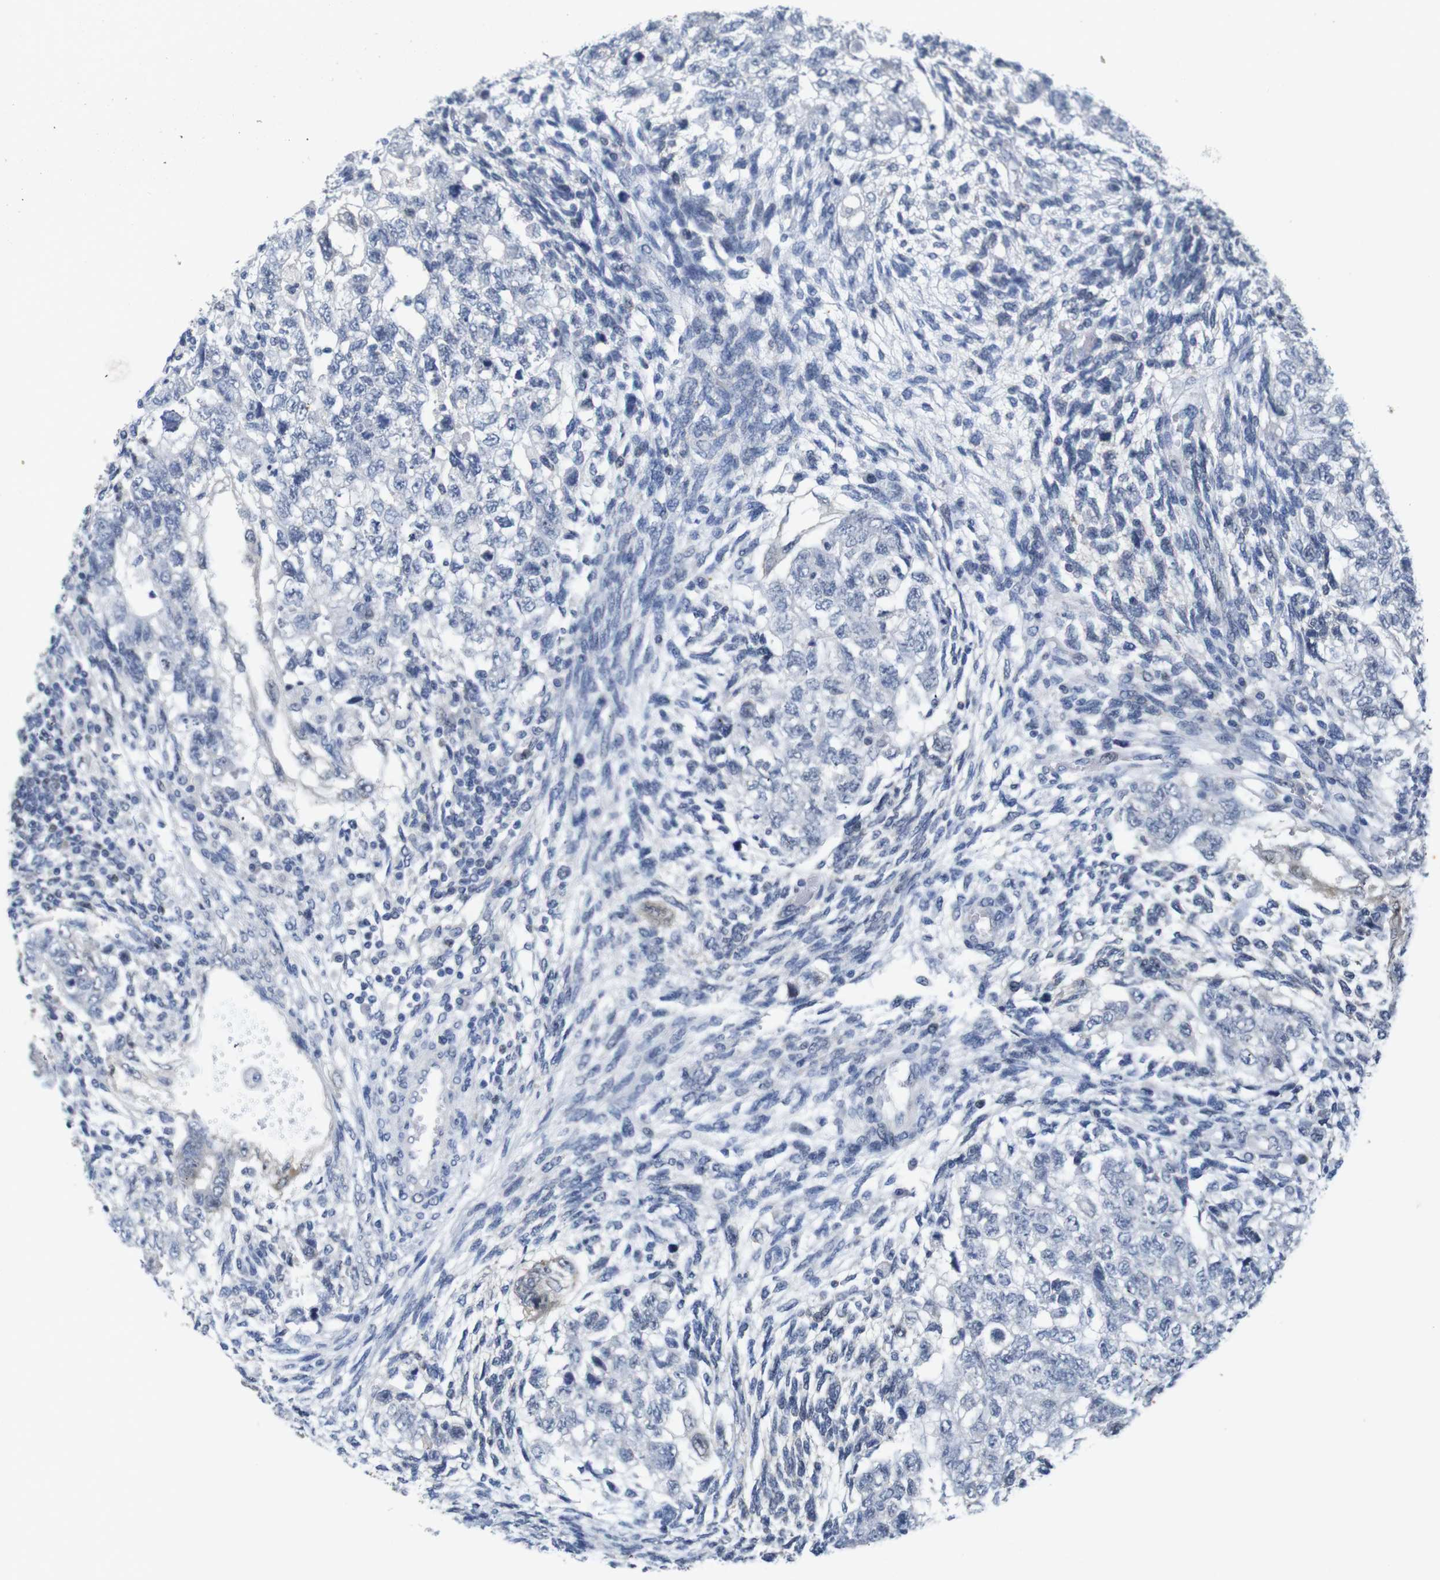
{"staining": {"intensity": "negative", "quantity": "none", "location": "none"}, "tissue": "testis cancer", "cell_type": "Tumor cells", "image_type": "cancer", "snomed": [{"axis": "morphology", "description": "Normal tissue, NOS"}, {"axis": "morphology", "description": "Carcinoma, Embryonal, NOS"}, {"axis": "topography", "description": "Testis"}], "caption": "Human testis cancer (embryonal carcinoma) stained for a protein using immunohistochemistry displays no expression in tumor cells.", "gene": "CDK2", "patient": {"sex": "male", "age": 36}}